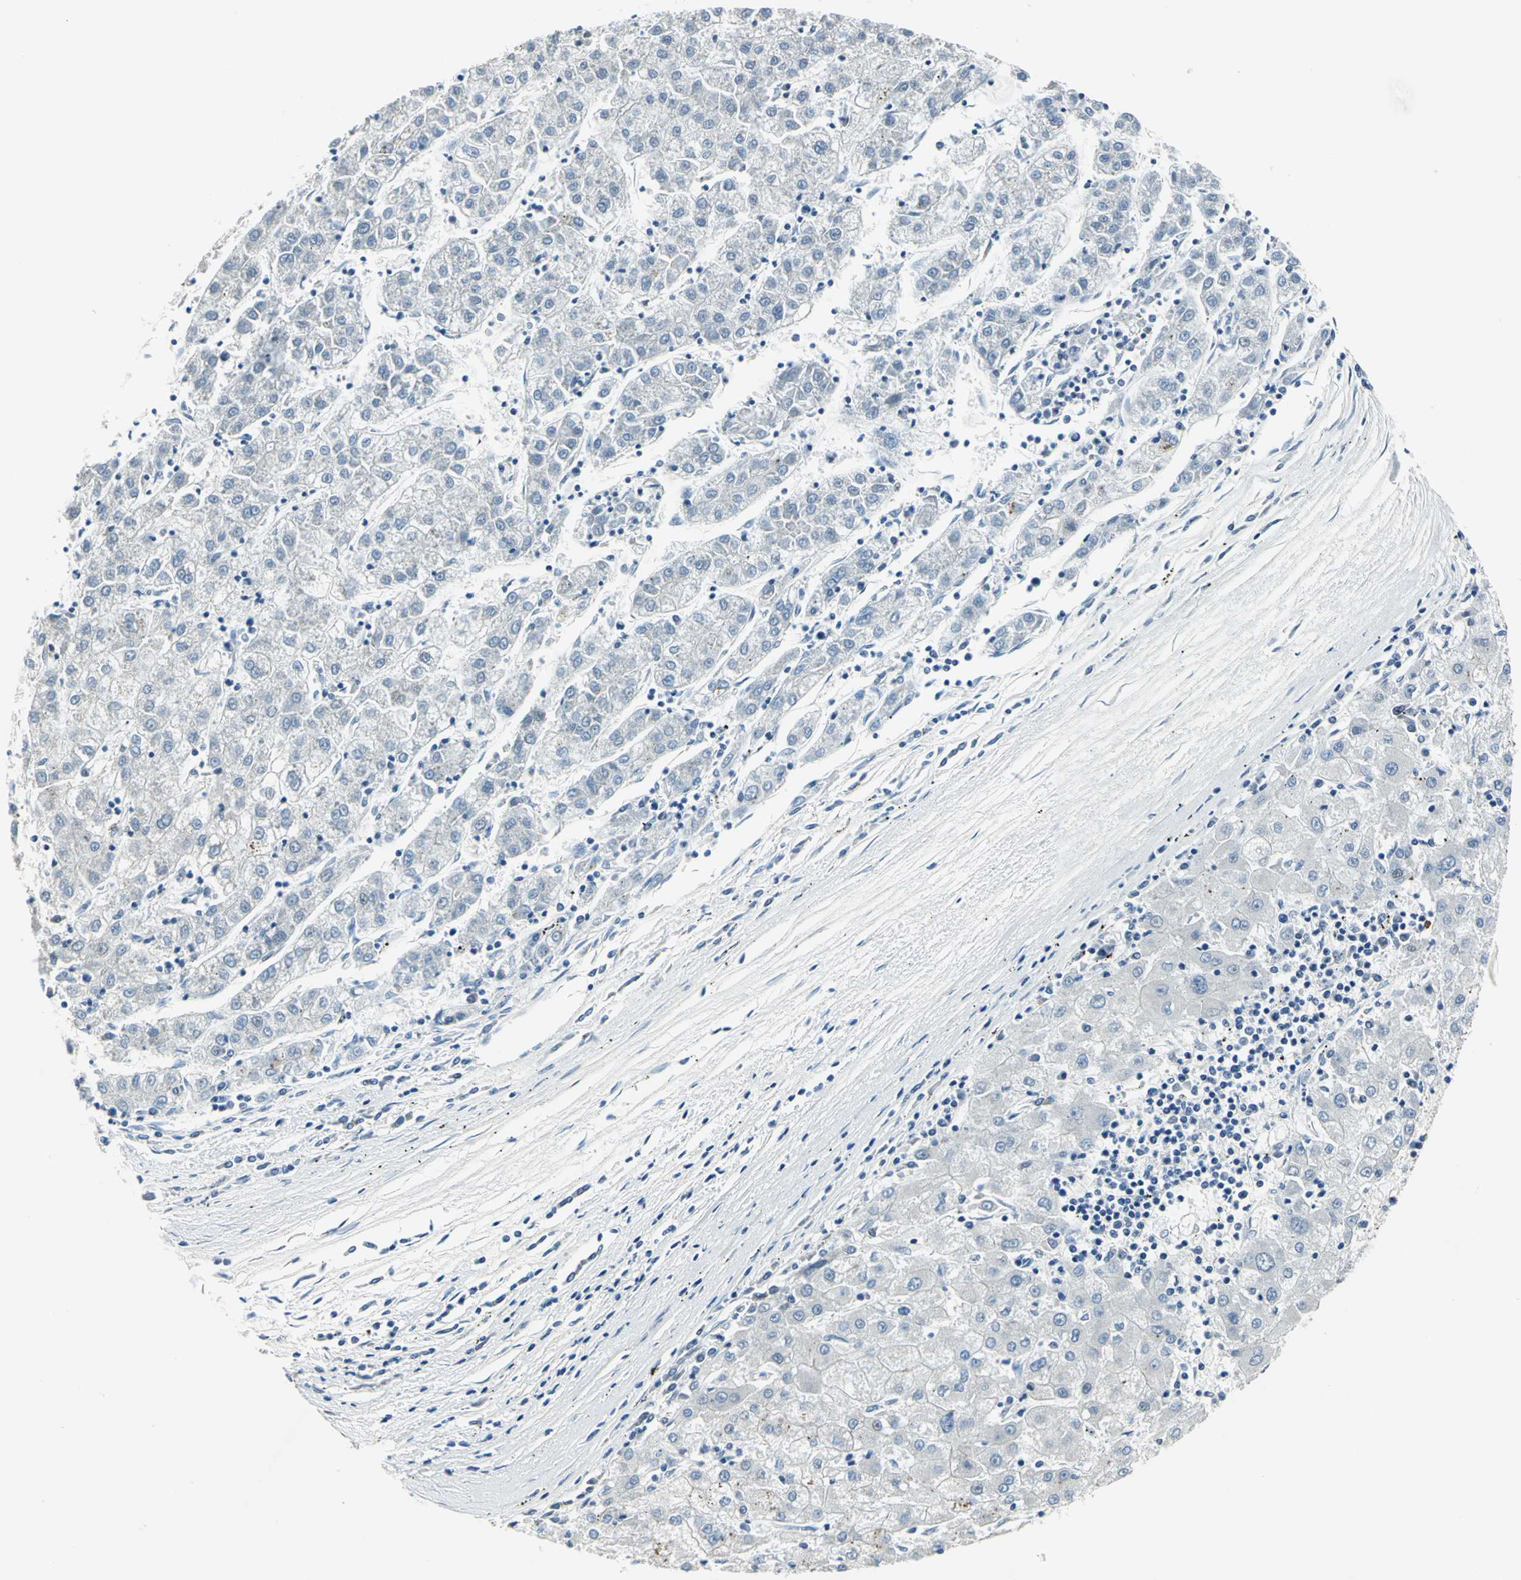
{"staining": {"intensity": "negative", "quantity": "none", "location": "none"}, "tissue": "liver cancer", "cell_type": "Tumor cells", "image_type": "cancer", "snomed": [{"axis": "morphology", "description": "Carcinoma, Hepatocellular, NOS"}, {"axis": "topography", "description": "Liver"}], "caption": "An image of liver hepatocellular carcinoma stained for a protein displays no brown staining in tumor cells.", "gene": "RAD17", "patient": {"sex": "male", "age": 72}}